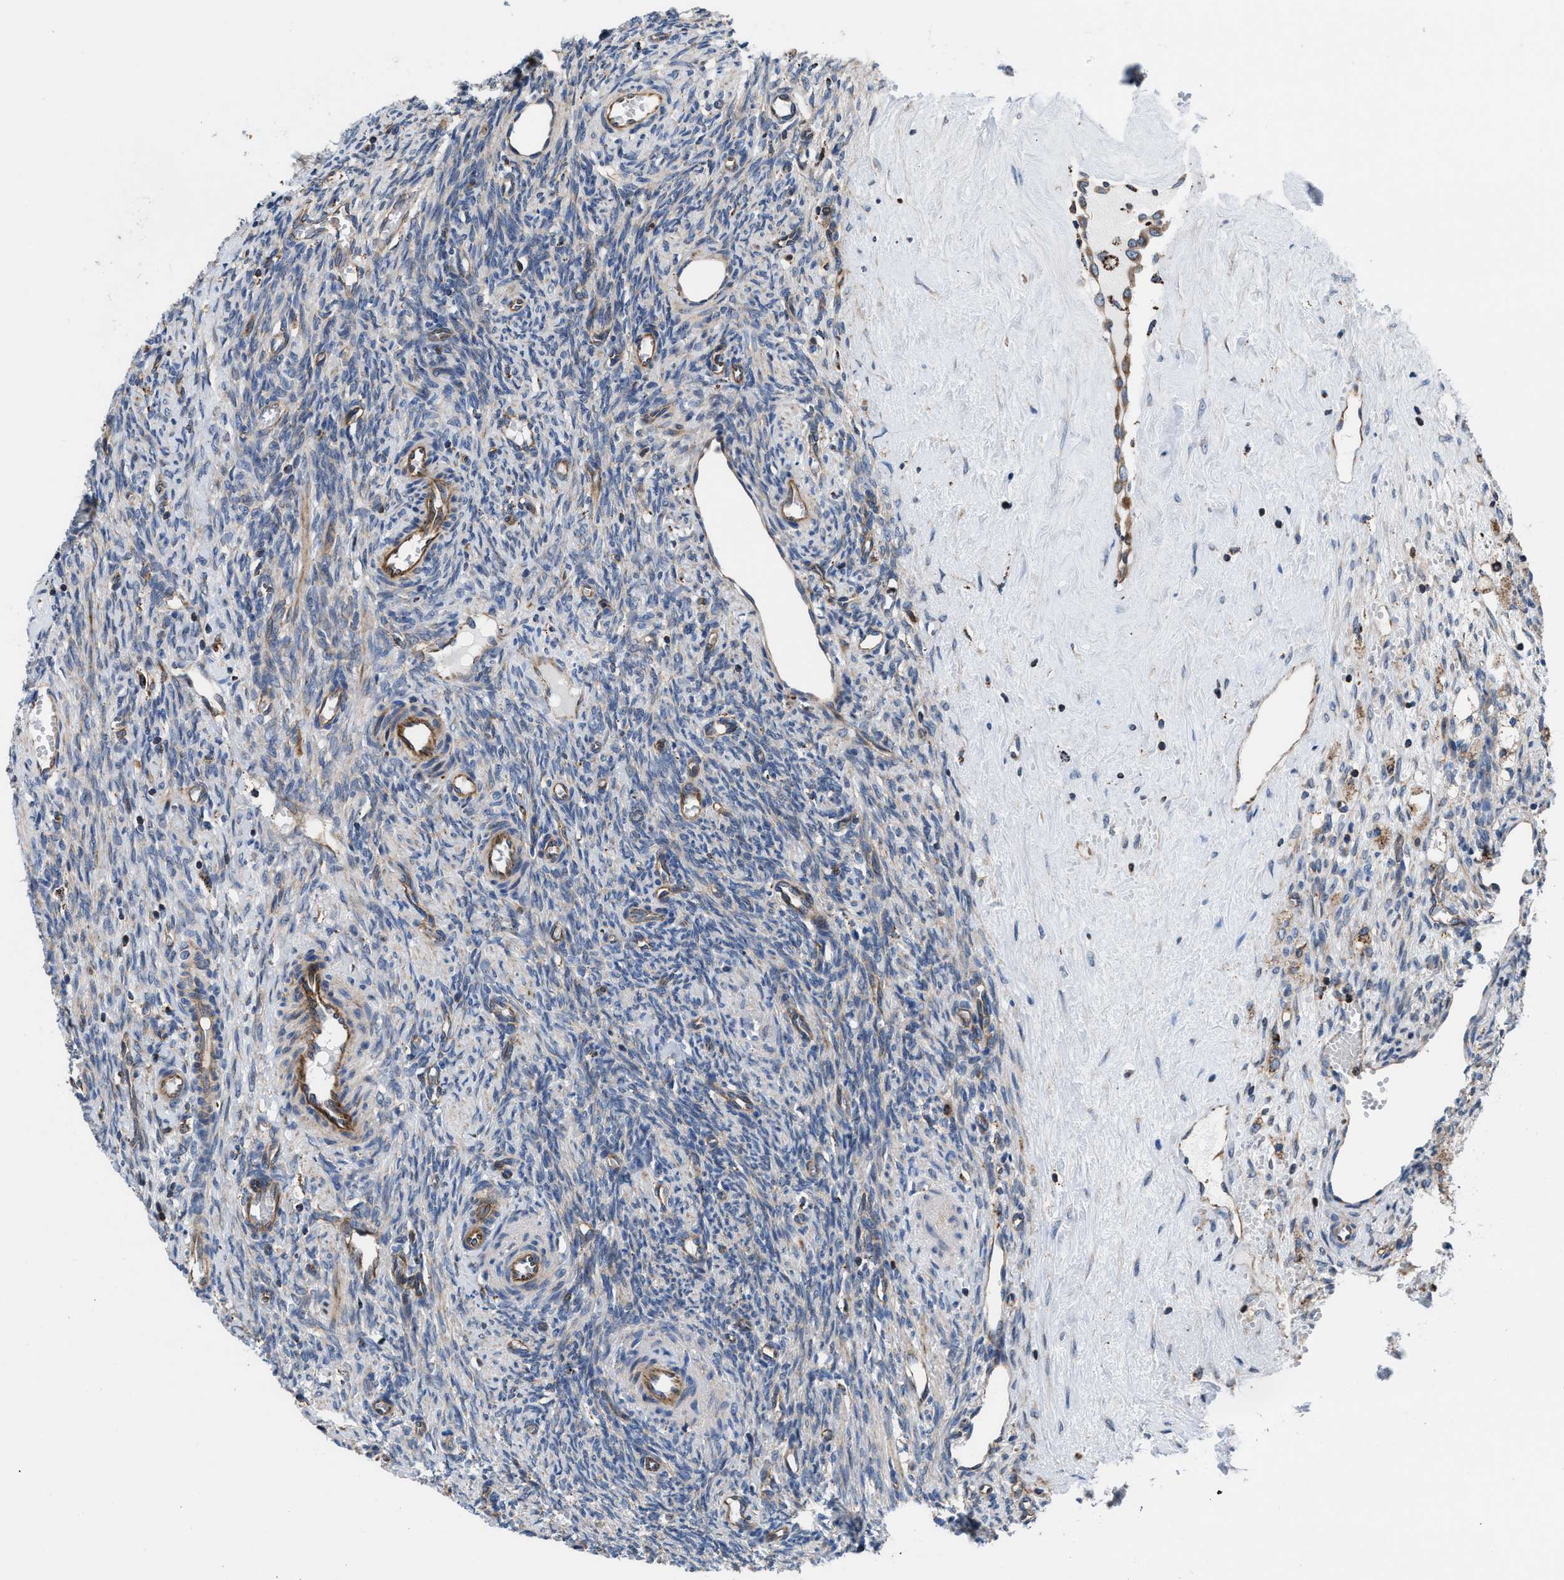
{"staining": {"intensity": "moderate", "quantity": ">75%", "location": "cytoplasmic/membranous"}, "tissue": "ovary", "cell_type": "Follicle cells", "image_type": "normal", "snomed": [{"axis": "morphology", "description": "Normal tissue, NOS"}, {"axis": "topography", "description": "Ovary"}], "caption": "Protein staining exhibits moderate cytoplasmic/membranous staining in about >75% of follicle cells in unremarkable ovary.", "gene": "PRR15L", "patient": {"sex": "female", "age": 41}}